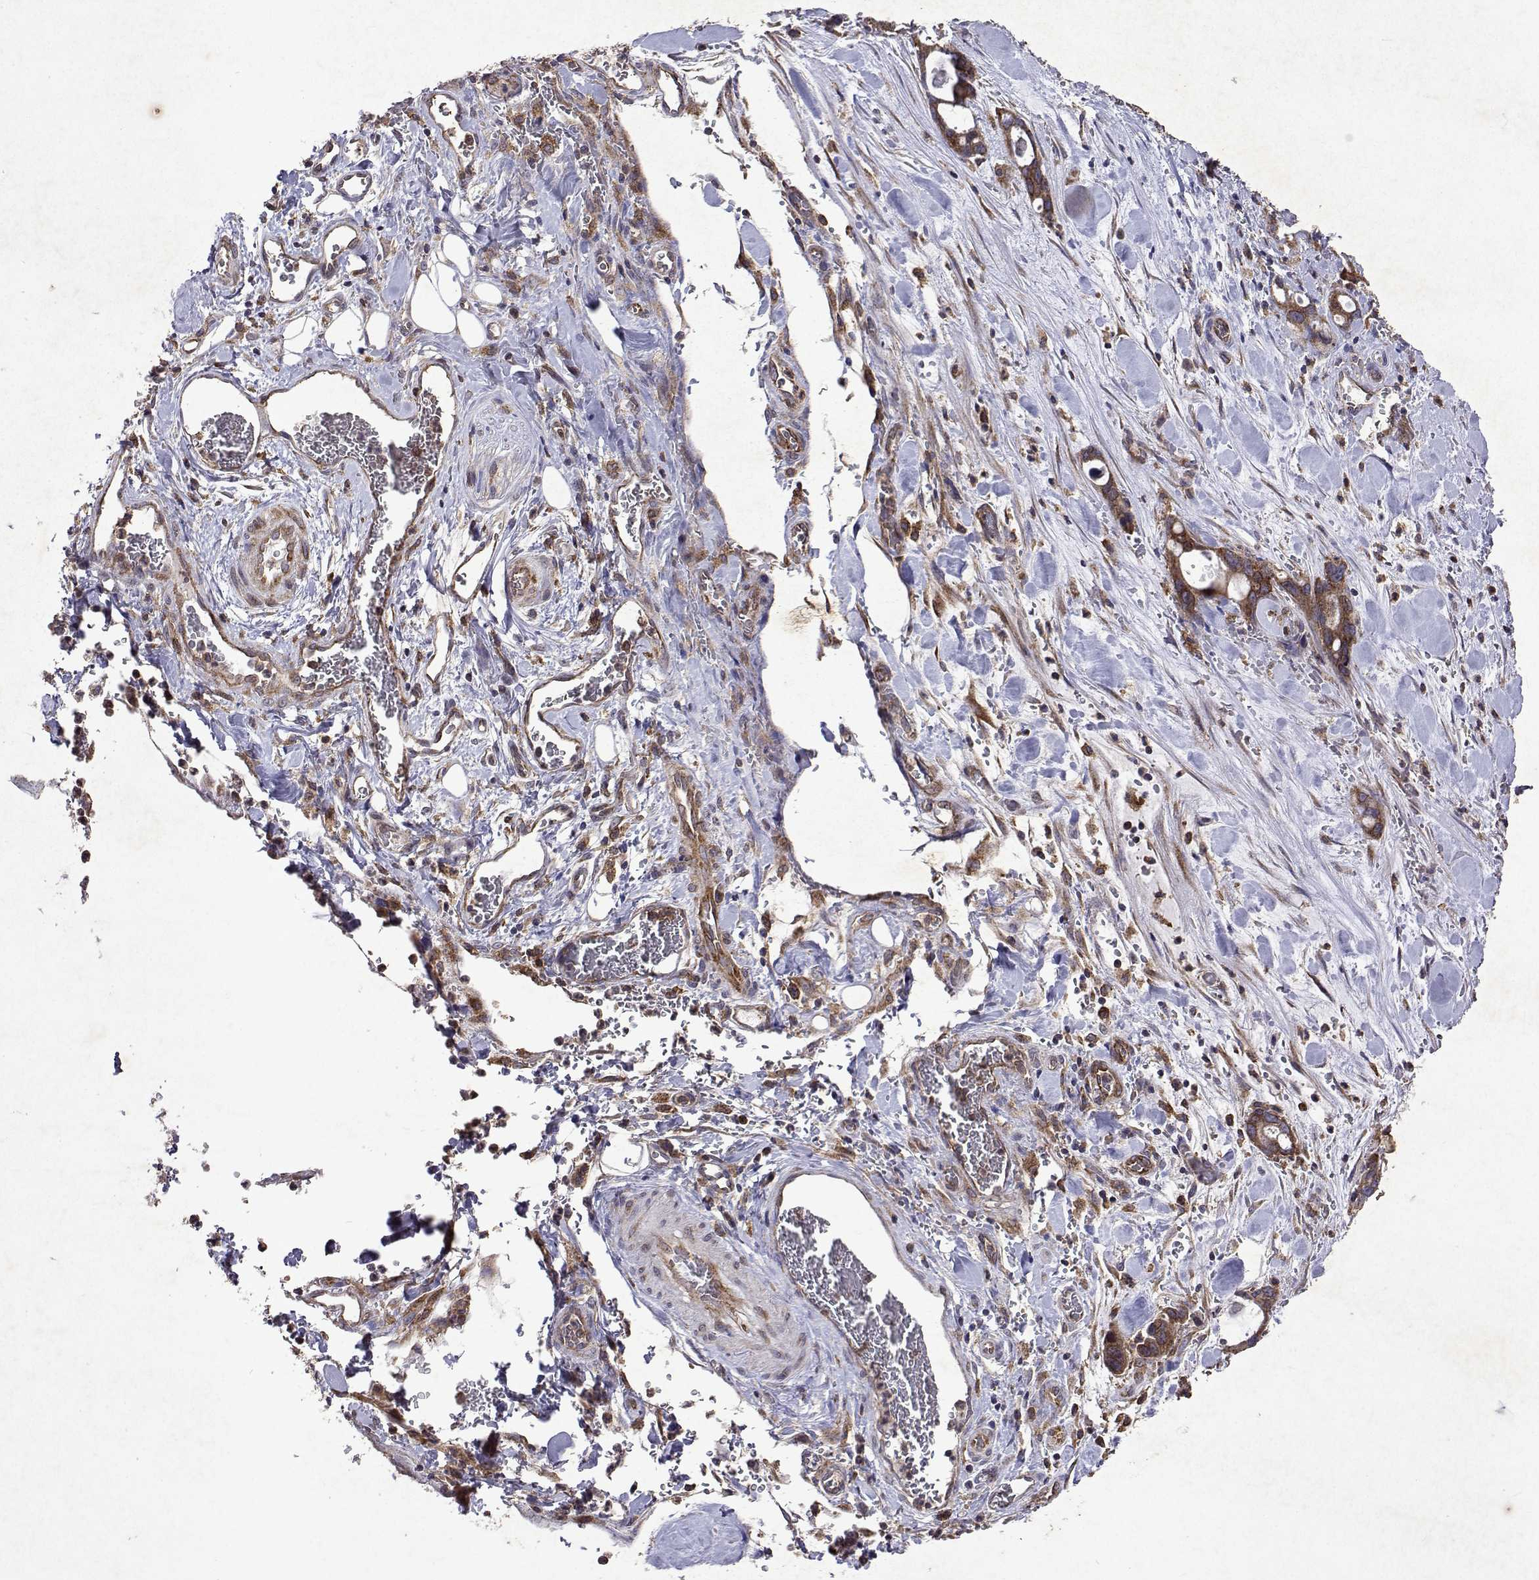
{"staining": {"intensity": "moderate", "quantity": ">75%", "location": "cytoplasmic/membranous"}, "tissue": "stomach cancer", "cell_type": "Tumor cells", "image_type": "cancer", "snomed": [{"axis": "morphology", "description": "Normal tissue, NOS"}, {"axis": "morphology", "description": "Adenocarcinoma, NOS"}, {"axis": "topography", "description": "Esophagus"}, {"axis": "topography", "description": "Stomach, upper"}], "caption": "Moderate cytoplasmic/membranous expression is identified in approximately >75% of tumor cells in stomach cancer (adenocarcinoma). (DAB (3,3'-diaminobenzidine) IHC with brightfield microscopy, high magnification).", "gene": "TARBP2", "patient": {"sex": "male", "age": 74}}